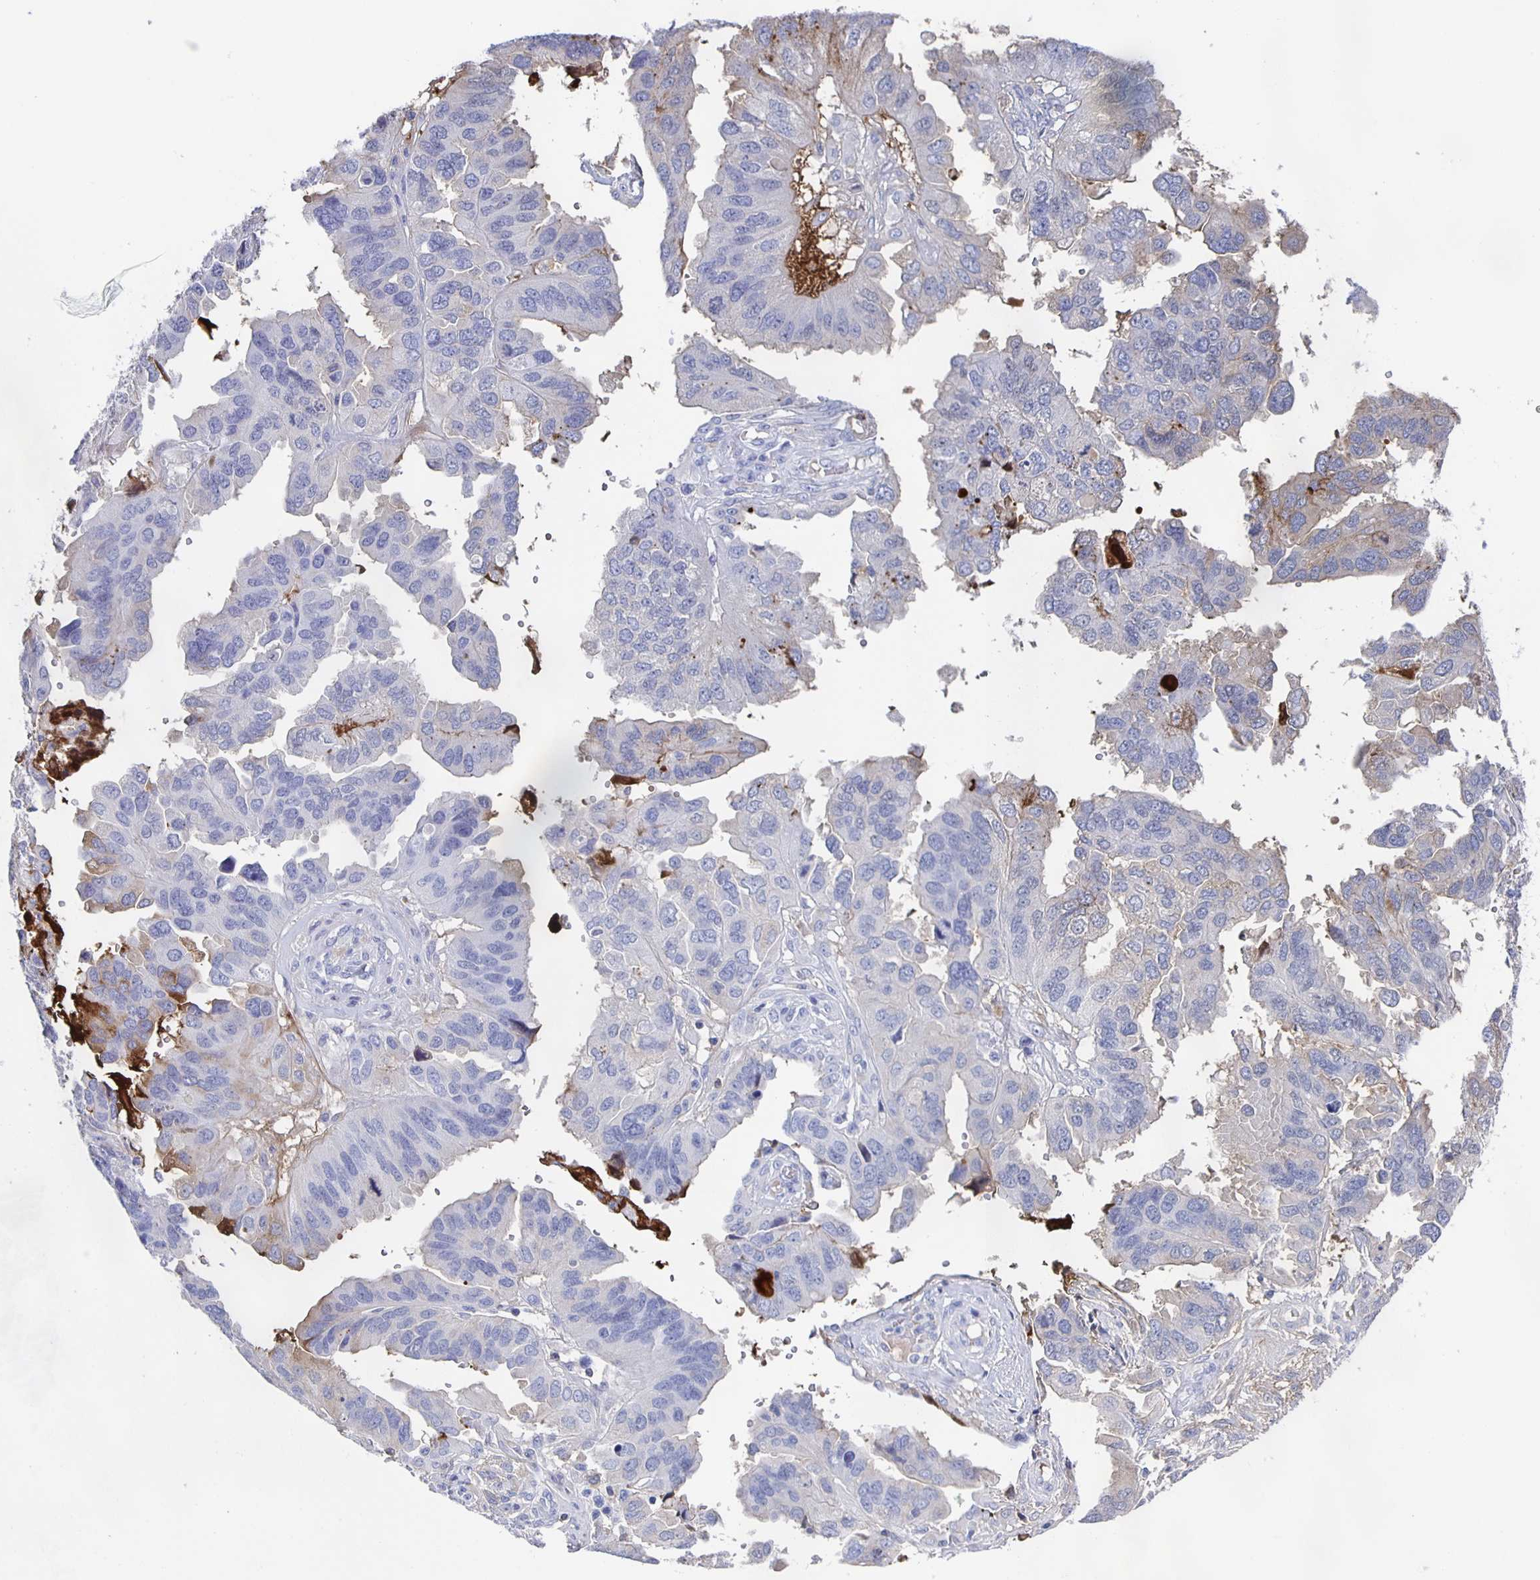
{"staining": {"intensity": "negative", "quantity": "none", "location": "none"}, "tissue": "ovarian cancer", "cell_type": "Tumor cells", "image_type": "cancer", "snomed": [{"axis": "morphology", "description": "Cystadenocarcinoma, serous, NOS"}, {"axis": "topography", "description": "Ovary"}], "caption": "Tumor cells are negative for protein expression in human serous cystadenocarcinoma (ovarian).", "gene": "FGA", "patient": {"sex": "female", "age": 79}}